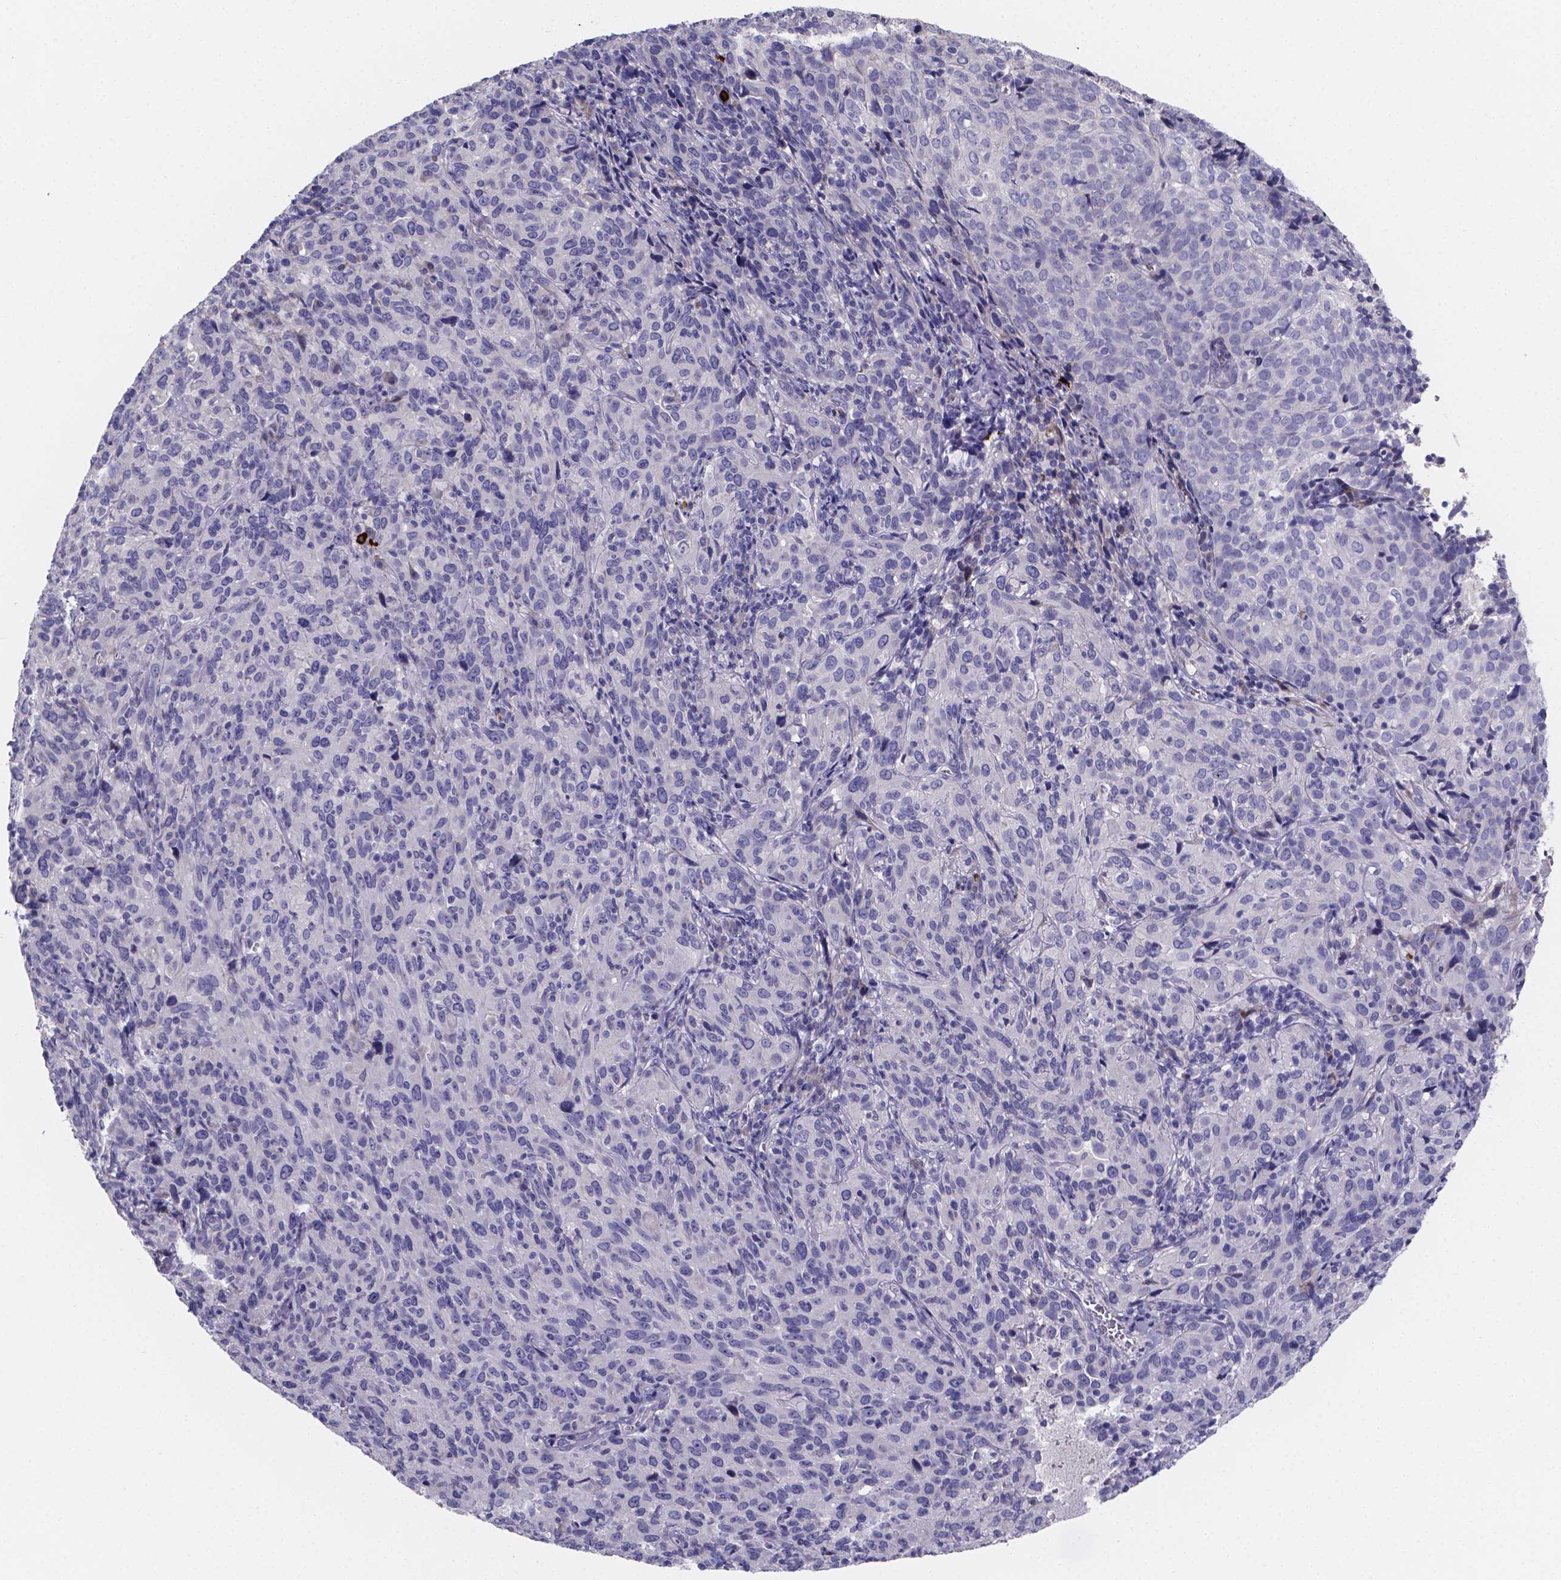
{"staining": {"intensity": "negative", "quantity": "none", "location": "none"}, "tissue": "cervical cancer", "cell_type": "Tumor cells", "image_type": "cancer", "snomed": [{"axis": "morphology", "description": "Squamous cell carcinoma, NOS"}, {"axis": "topography", "description": "Cervix"}], "caption": "Human cervical cancer stained for a protein using IHC shows no expression in tumor cells.", "gene": "GABRA3", "patient": {"sex": "female", "age": 51}}